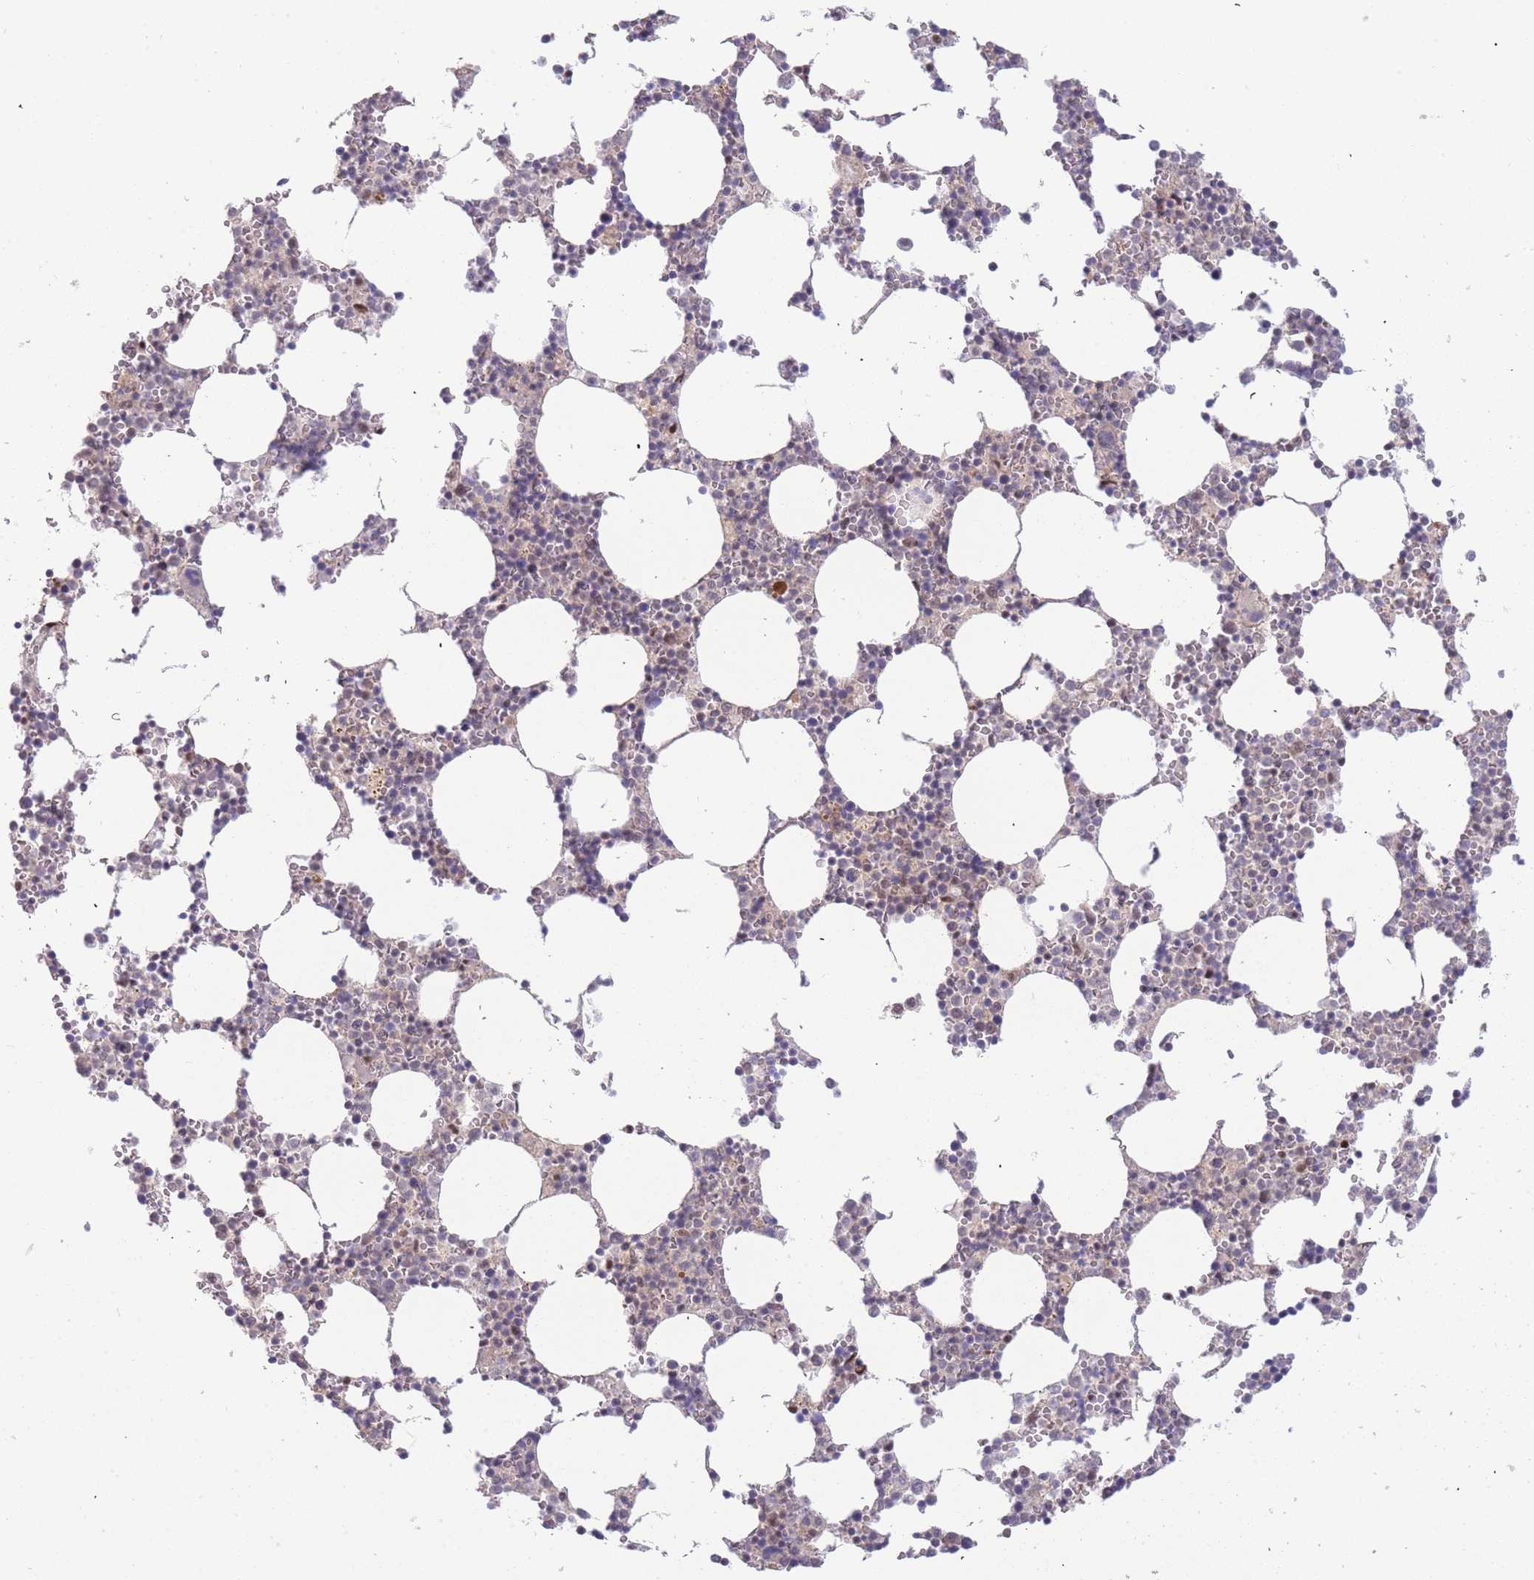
{"staining": {"intensity": "negative", "quantity": "none", "location": "none"}, "tissue": "bone marrow", "cell_type": "Hematopoietic cells", "image_type": "normal", "snomed": [{"axis": "morphology", "description": "Normal tissue, NOS"}, {"axis": "topography", "description": "Bone marrow"}], "caption": "Histopathology image shows no protein staining in hematopoietic cells of unremarkable bone marrow. The staining is performed using DAB (3,3'-diaminobenzidine) brown chromogen with nuclei counter-stained in using hematoxylin.", "gene": "DEAF1", "patient": {"sex": "female", "age": 64}}